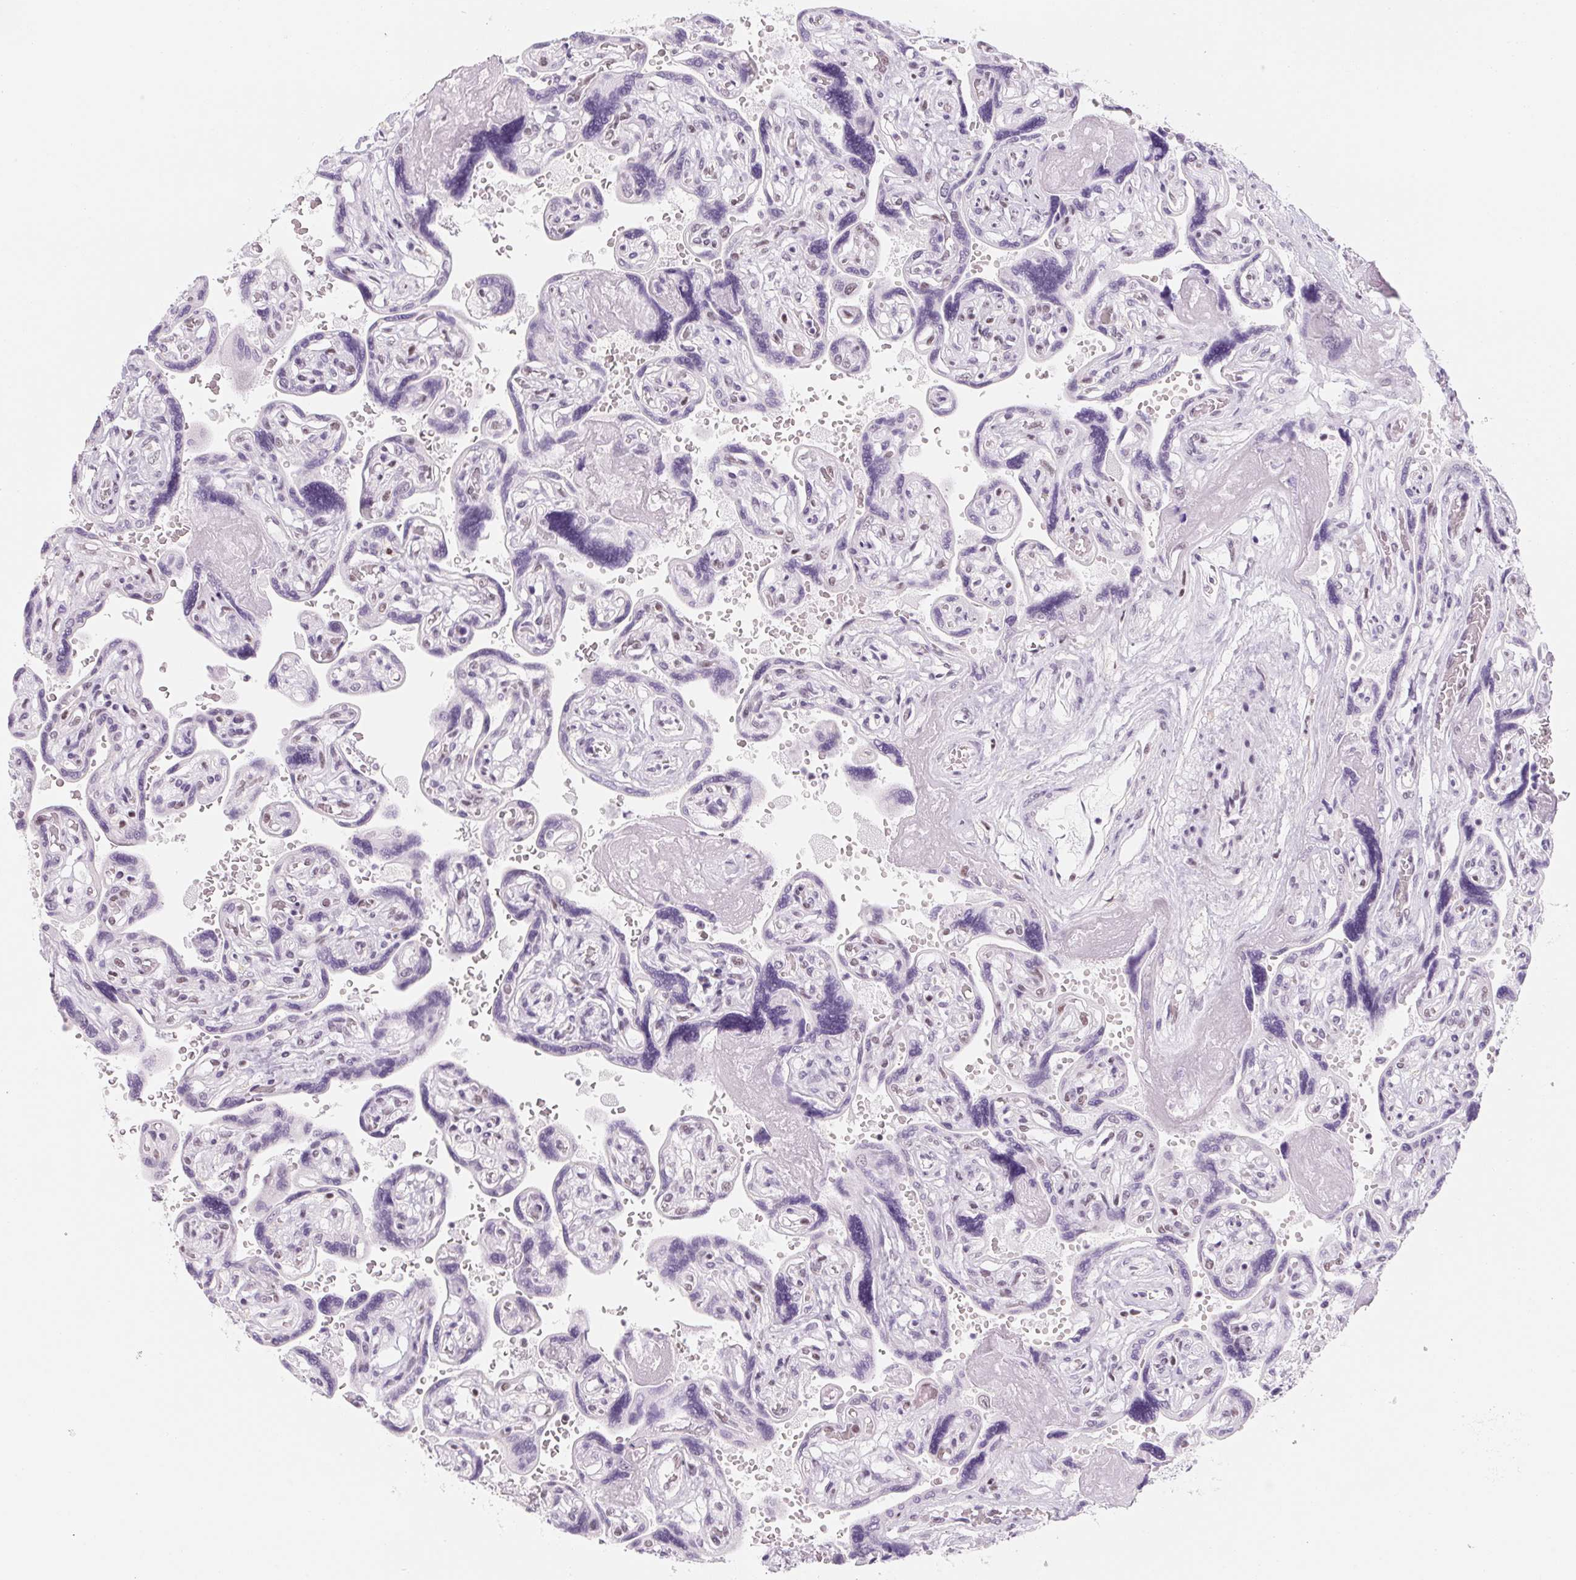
{"staining": {"intensity": "weak", "quantity": "25%-75%", "location": "nuclear"}, "tissue": "placenta", "cell_type": "Decidual cells", "image_type": "normal", "snomed": [{"axis": "morphology", "description": "Normal tissue, NOS"}, {"axis": "topography", "description": "Placenta"}], "caption": "Placenta stained with IHC reveals weak nuclear expression in about 25%-75% of decidual cells.", "gene": "ZIC4", "patient": {"sex": "female", "age": 32}}